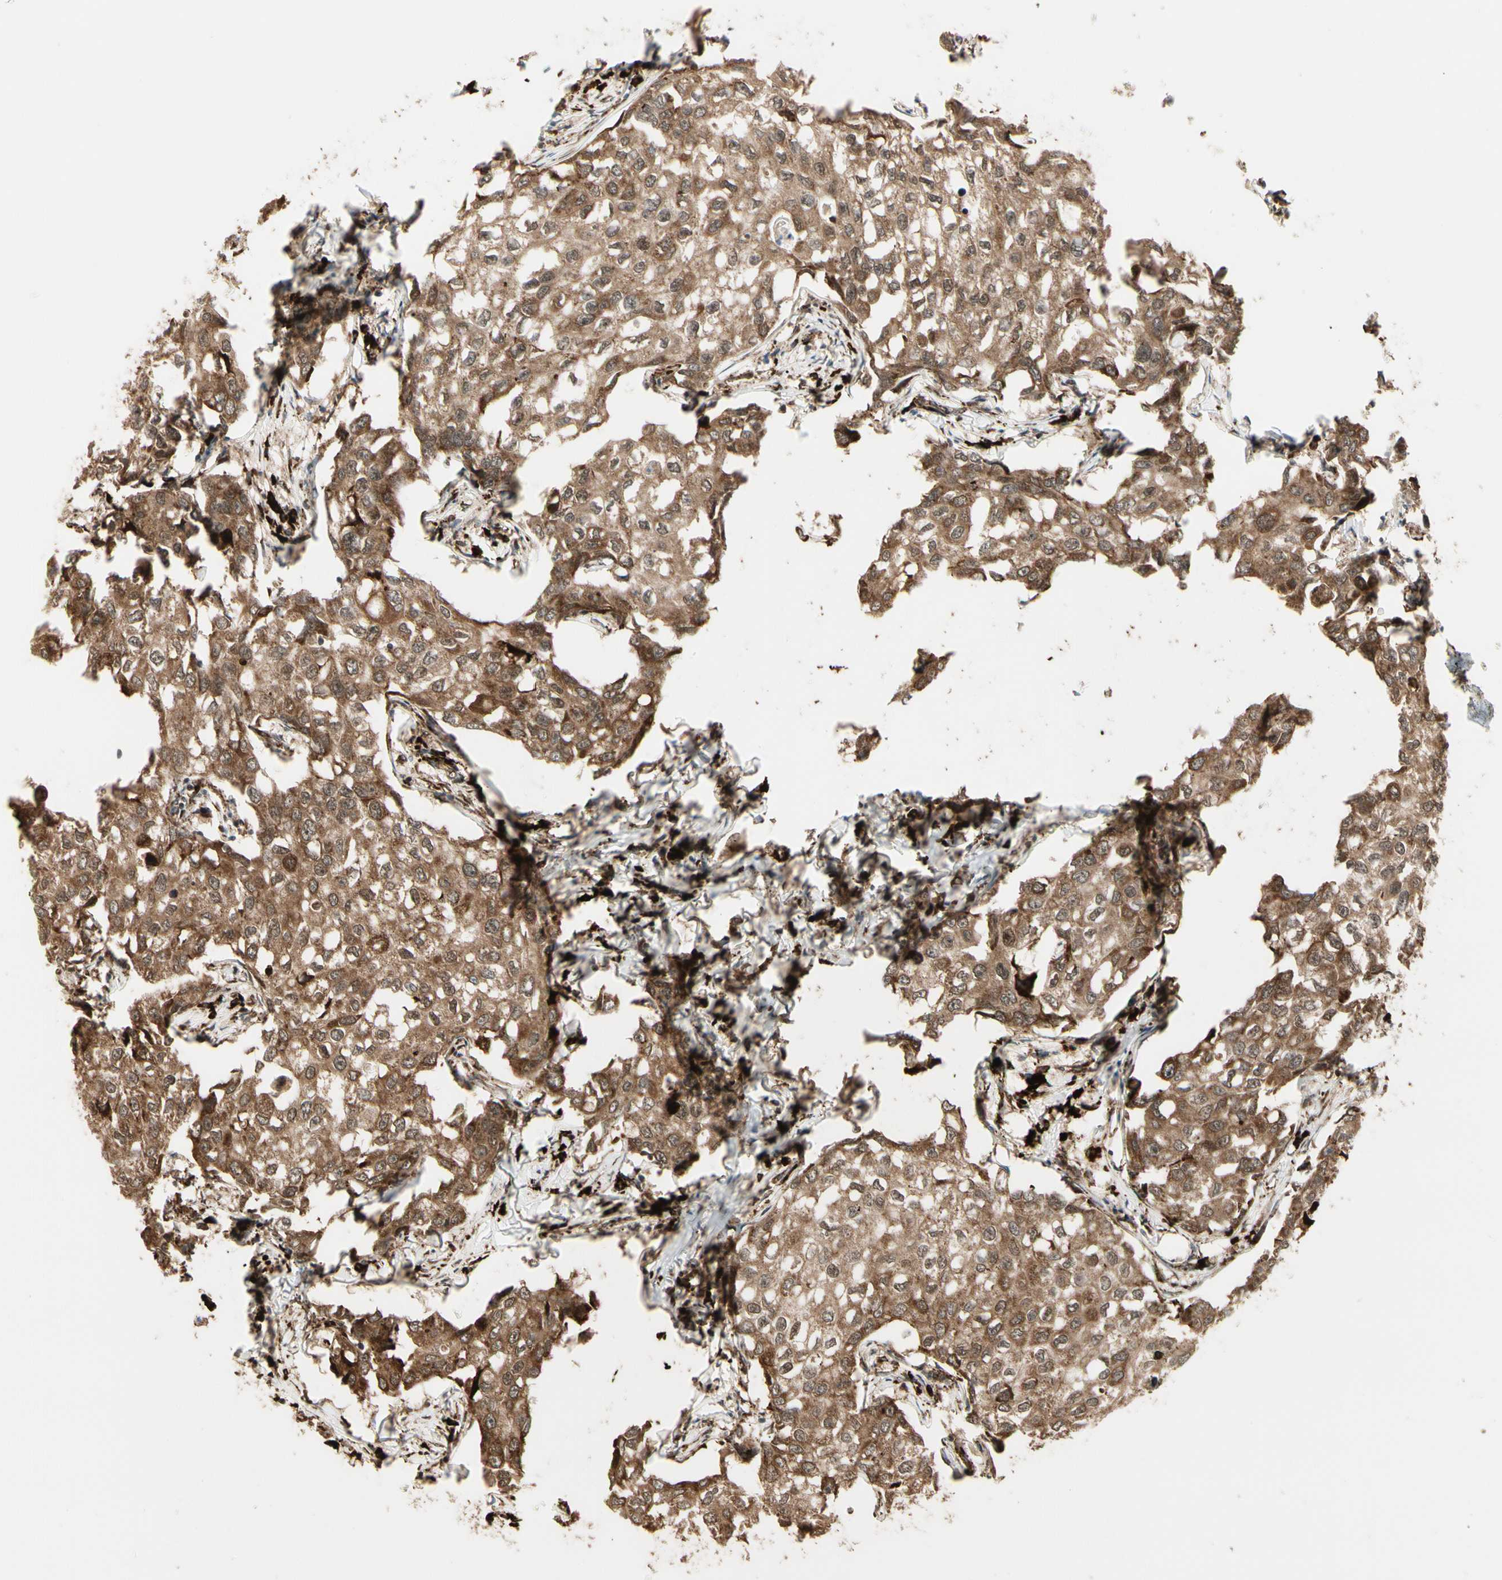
{"staining": {"intensity": "moderate", "quantity": ">75%", "location": "cytoplasmic/membranous,nuclear"}, "tissue": "breast cancer", "cell_type": "Tumor cells", "image_type": "cancer", "snomed": [{"axis": "morphology", "description": "Duct carcinoma"}, {"axis": "topography", "description": "Breast"}], "caption": "Protein staining reveals moderate cytoplasmic/membranous and nuclear positivity in approximately >75% of tumor cells in breast invasive ductal carcinoma. (DAB (3,3'-diaminobenzidine) IHC with brightfield microscopy, high magnification).", "gene": "HSP90B1", "patient": {"sex": "female", "age": 27}}